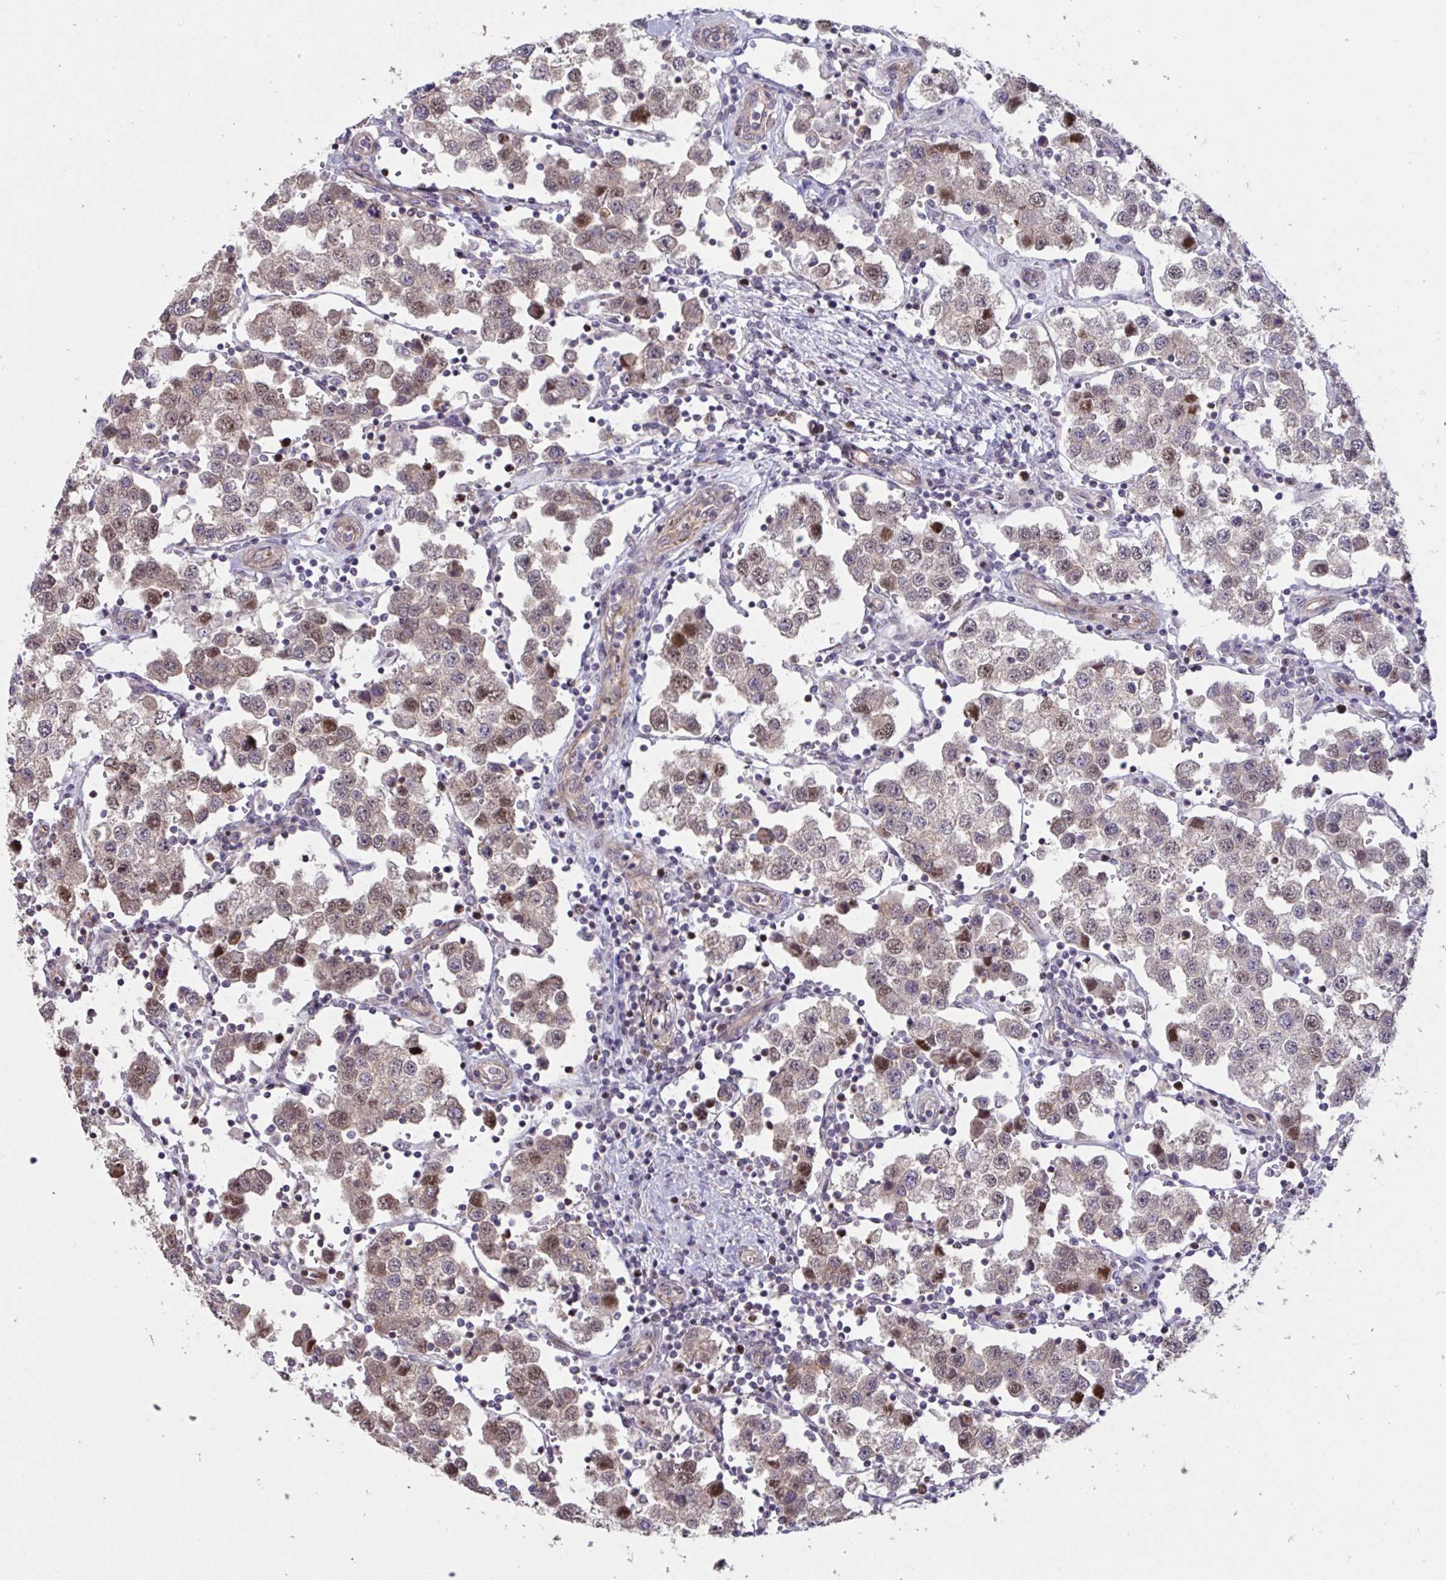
{"staining": {"intensity": "moderate", "quantity": "25%-75%", "location": "nuclear"}, "tissue": "testis cancer", "cell_type": "Tumor cells", "image_type": "cancer", "snomed": [{"axis": "morphology", "description": "Seminoma, NOS"}, {"axis": "topography", "description": "Testis"}], "caption": "Human seminoma (testis) stained with a protein marker reveals moderate staining in tumor cells.", "gene": "IPO5", "patient": {"sex": "male", "age": 37}}